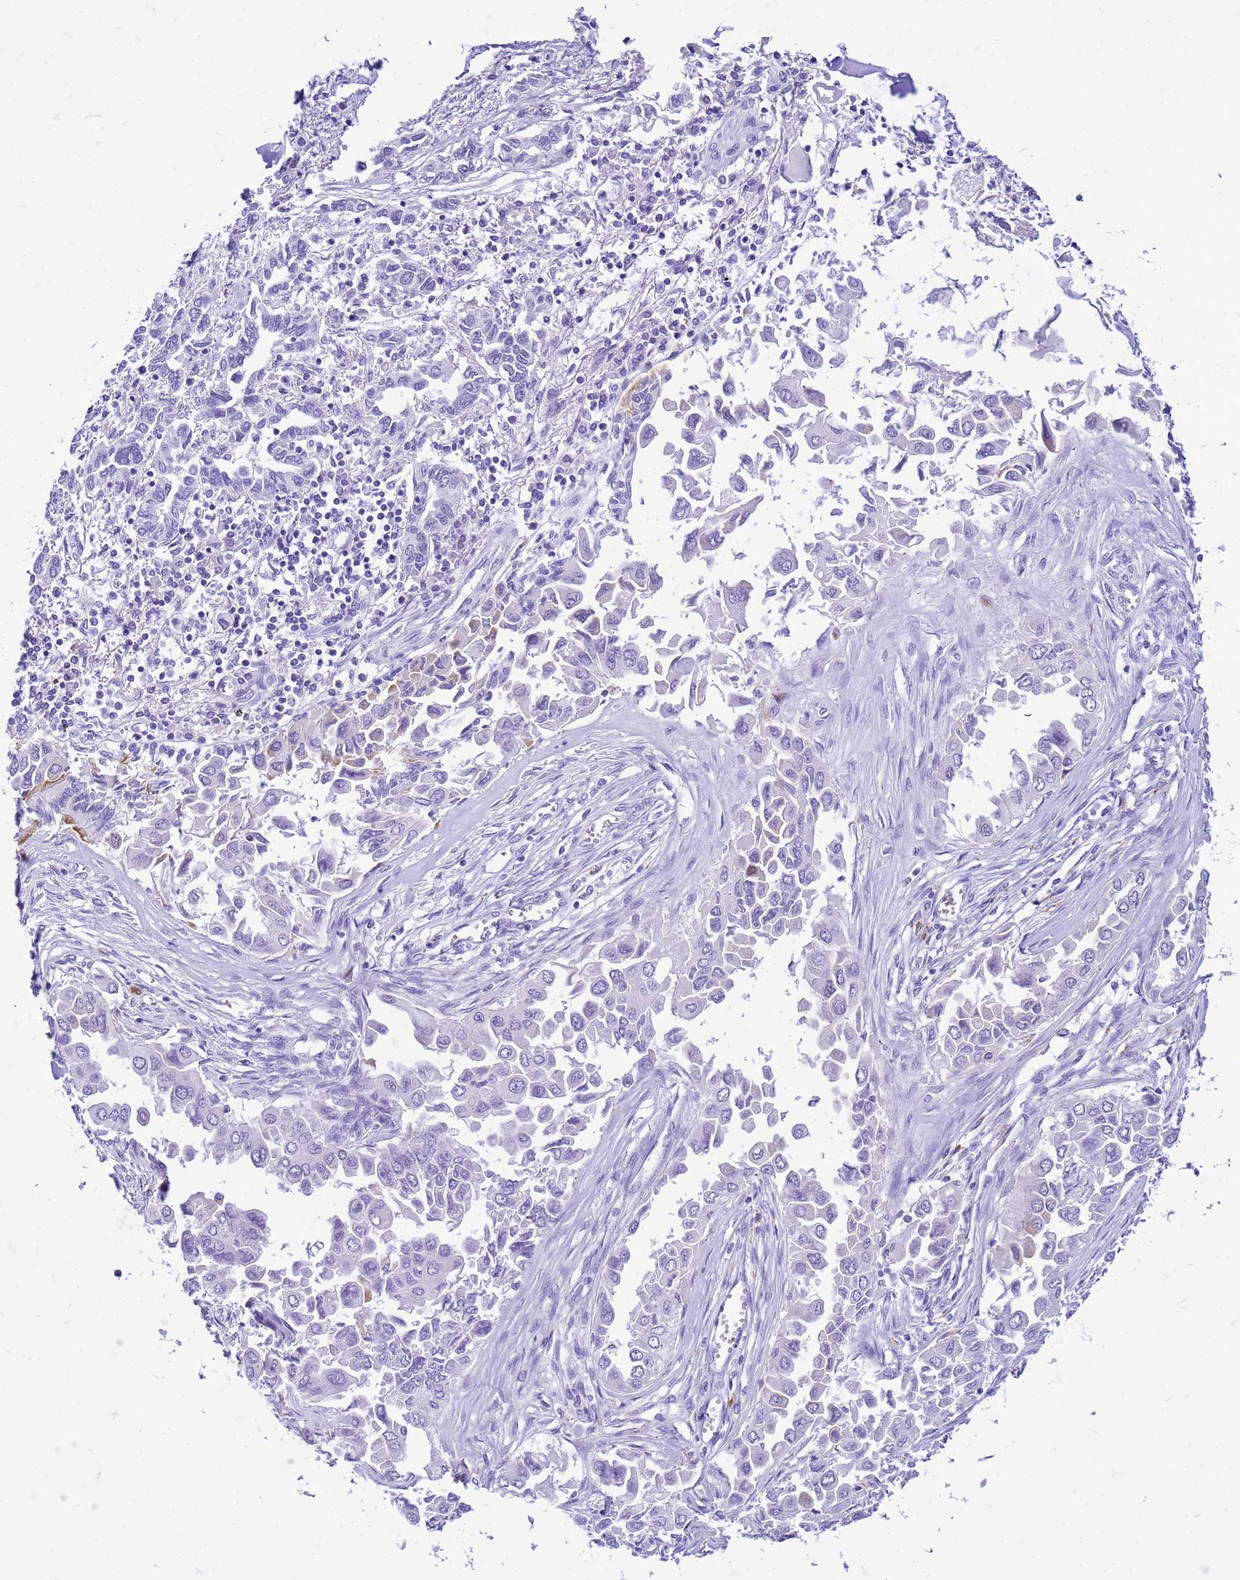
{"staining": {"intensity": "negative", "quantity": "none", "location": "none"}, "tissue": "lung cancer", "cell_type": "Tumor cells", "image_type": "cancer", "snomed": [{"axis": "morphology", "description": "Adenocarcinoma, NOS"}, {"axis": "topography", "description": "Lung"}], "caption": "A high-resolution photomicrograph shows IHC staining of lung adenocarcinoma, which shows no significant positivity in tumor cells. (DAB (3,3'-diaminobenzidine) immunohistochemistry (IHC), high magnification).", "gene": "CFAP100", "patient": {"sex": "female", "age": 76}}